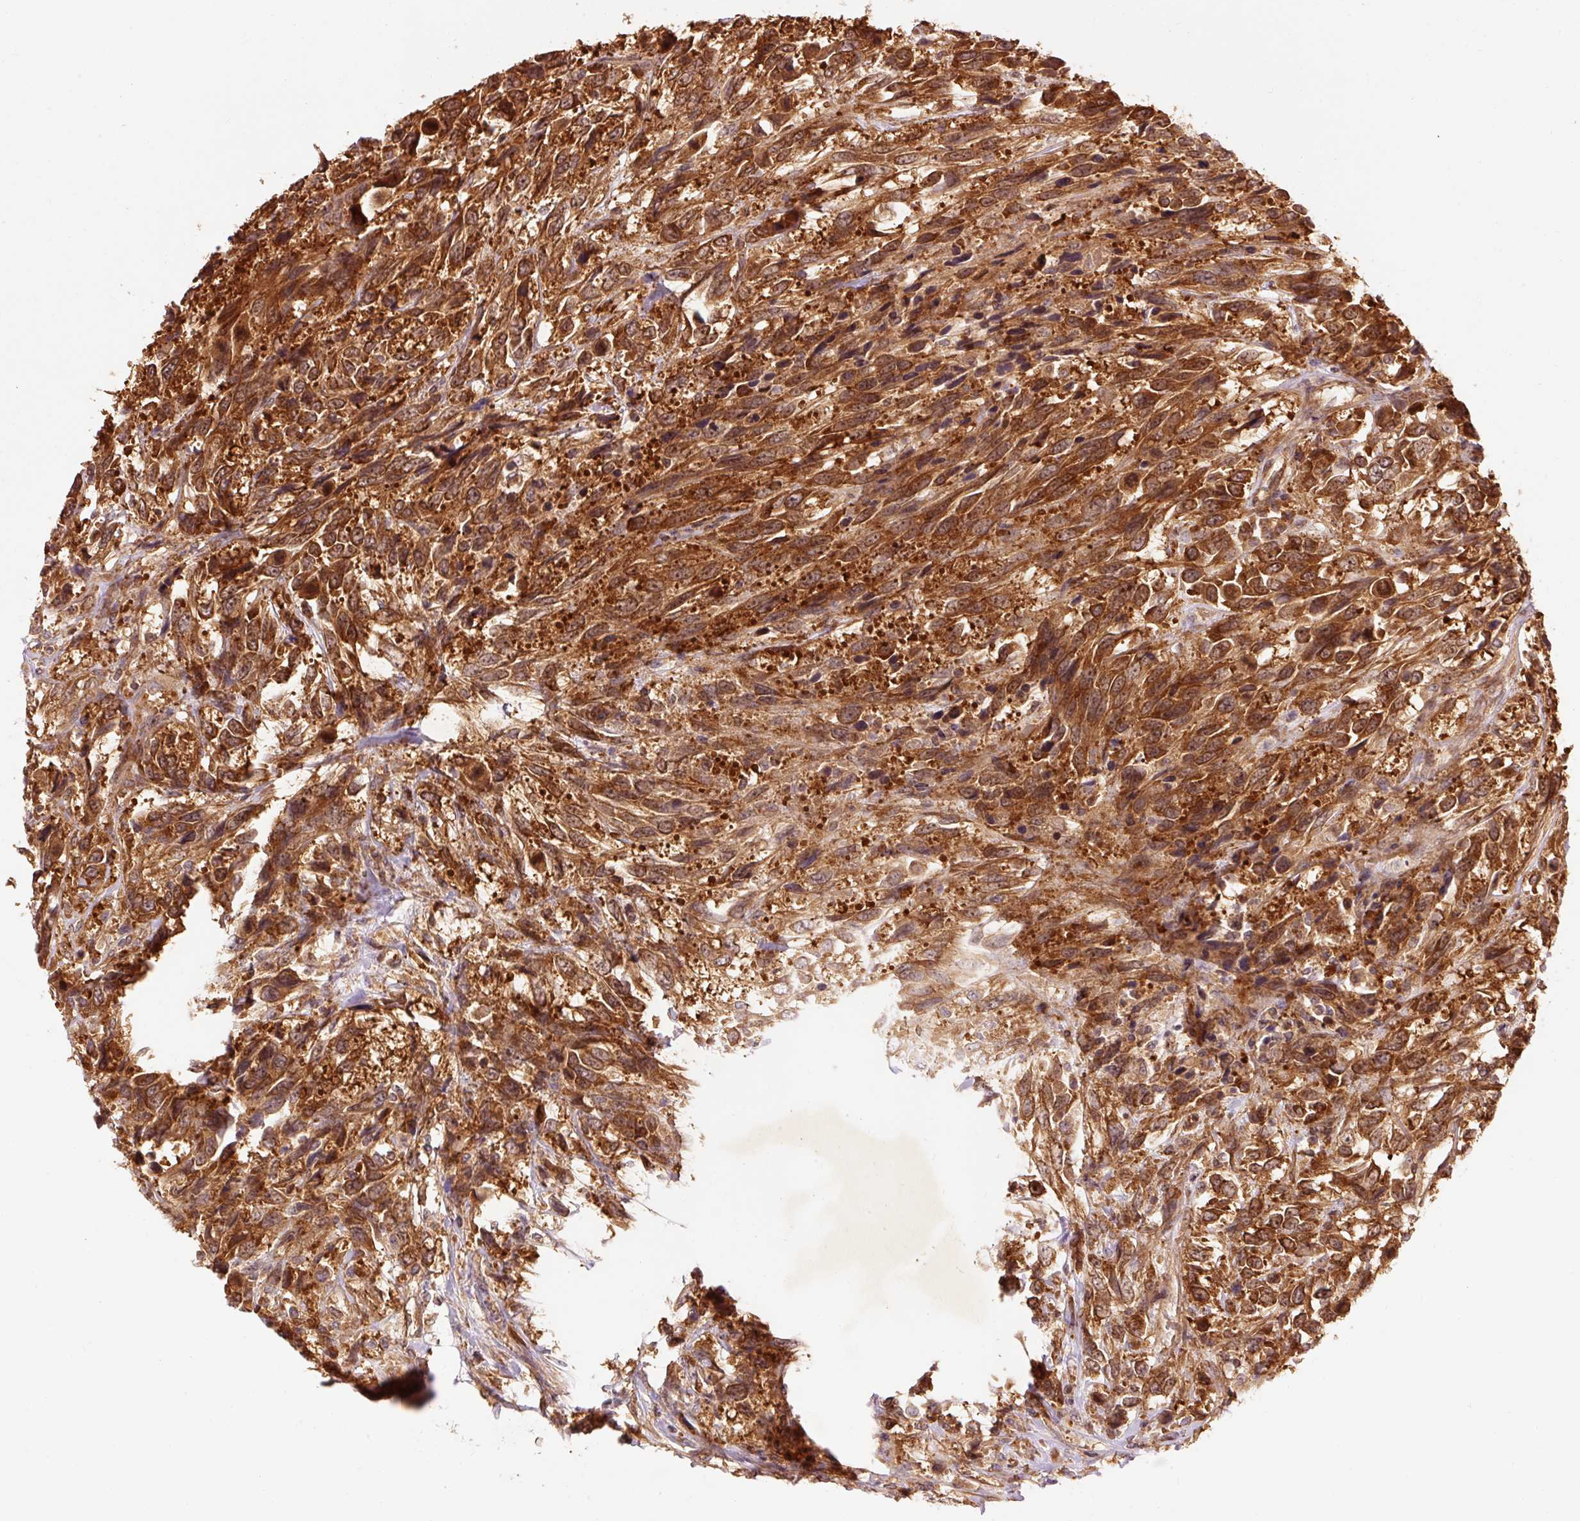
{"staining": {"intensity": "strong", "quantity": ">75%", "location": "cytoplasmic/membranous"}, "tissue": "urothelial cancer", "cell_type": "Tumor cells", "image_type": "cancer", "snomed": [{"axis": "morphology", "description": "Urothelial carcinoma, High grade"}, {"axis": "topography", "description": "Urinary bladder"}], "caption": "A high-resolution histopathology image shows immunohistochemistry (IHC) staining of high-grade urothelial carcinoma, which shows strong cytoplasmic/membranous expression in approximately >75% of tumor cells.", "gene": "PDAP1", "patient": {"sex": "female", "age": 70}}